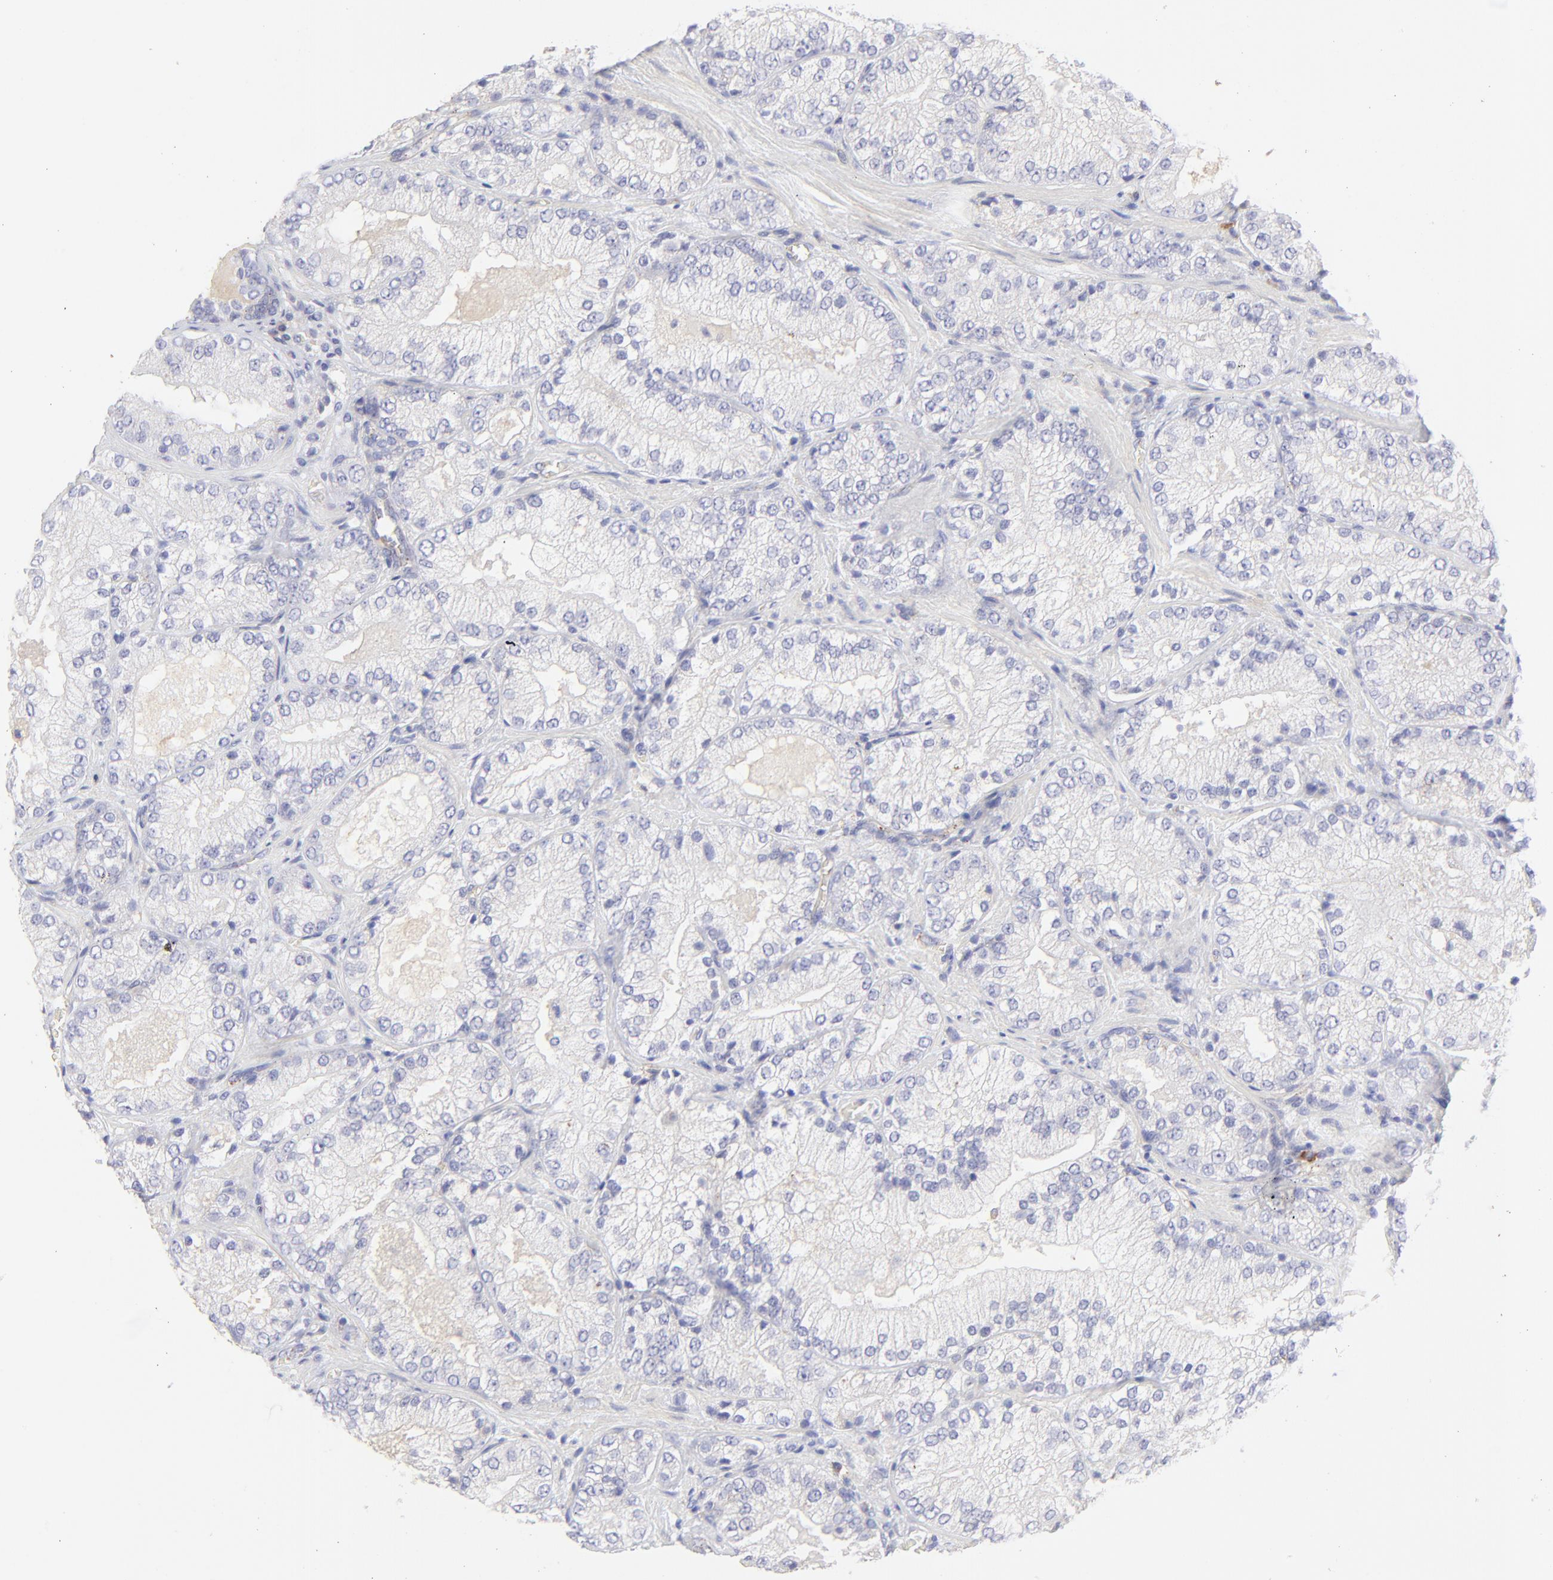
{"staining": {"intensity": "negative", "quantity": "none", "location": "none"}, "tissue": "prostate cancer", "cell_type": "Tumor cells", "image_type": "cancer", "snomed": [{"axis": "morphology", "description": "Adenocarcinoma, Low grade"}, {"axis": "topography", "description": "Prostate"}], "caption": "Image shows no significant protein positivity in tumor cells of low-grade adenocarcinoma (prostate).", "gene": "LHFPL1", "patient": {"sex": "male", "age": 60}}